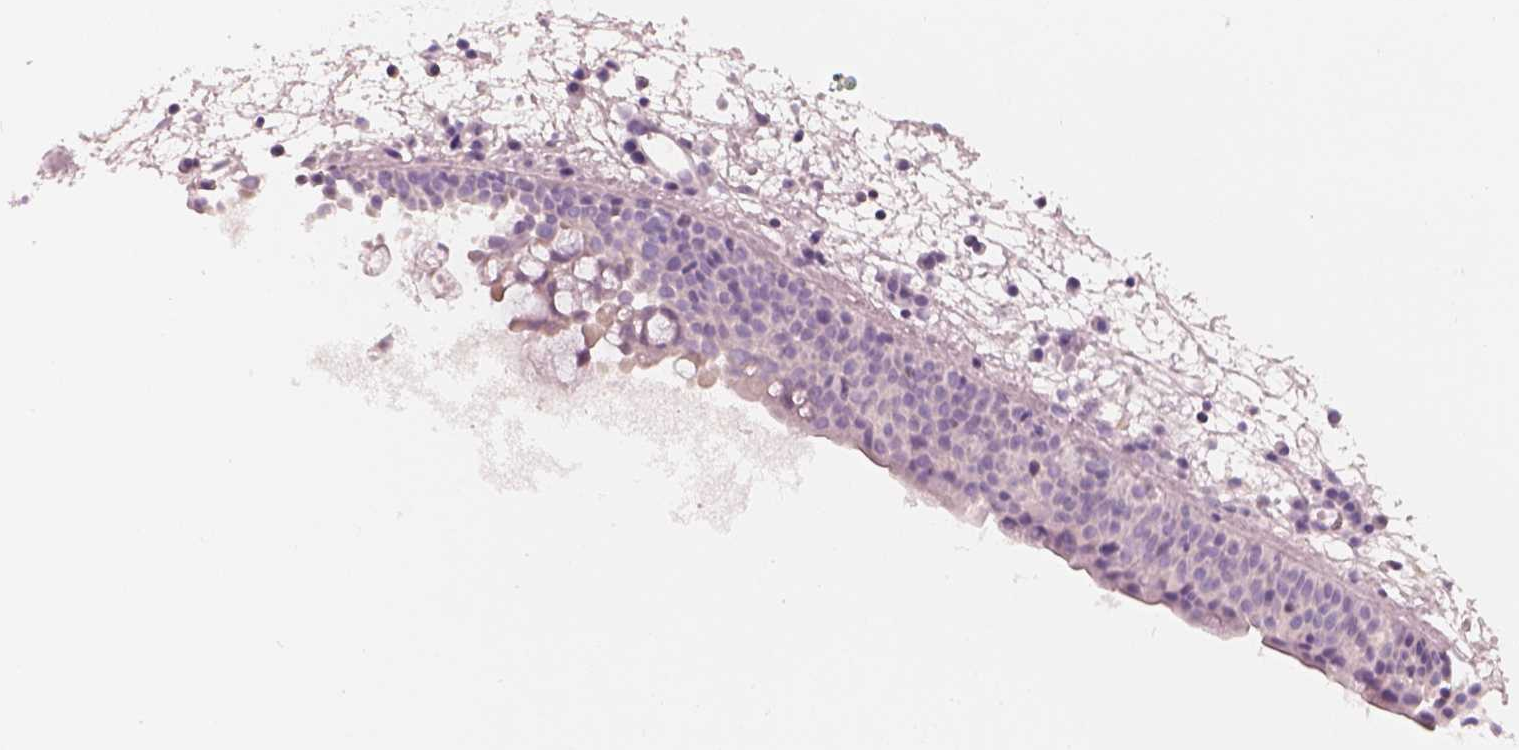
{"staining": {"intensity": "negative", "quantity": "none", "location": "none"}, "tissue": "nasopharynx", "cell_type": "Respiratory epithelial cells", "image_type": "normal", "snomed": [{"axis": "morphology", "description": "Normal tissue, NOS"}, {"axis": "topography", "description": "Nasopharynx"}], "caption": "High magnification brightfield microscopy of benign nasopharynx stained with DAB (brown) and counterstained with hematoxylin (blue): respiratory epithelial cells show no significant positivity.", "gene": "SPATA6L", "patient": {"sex": "male", "age": 61}}